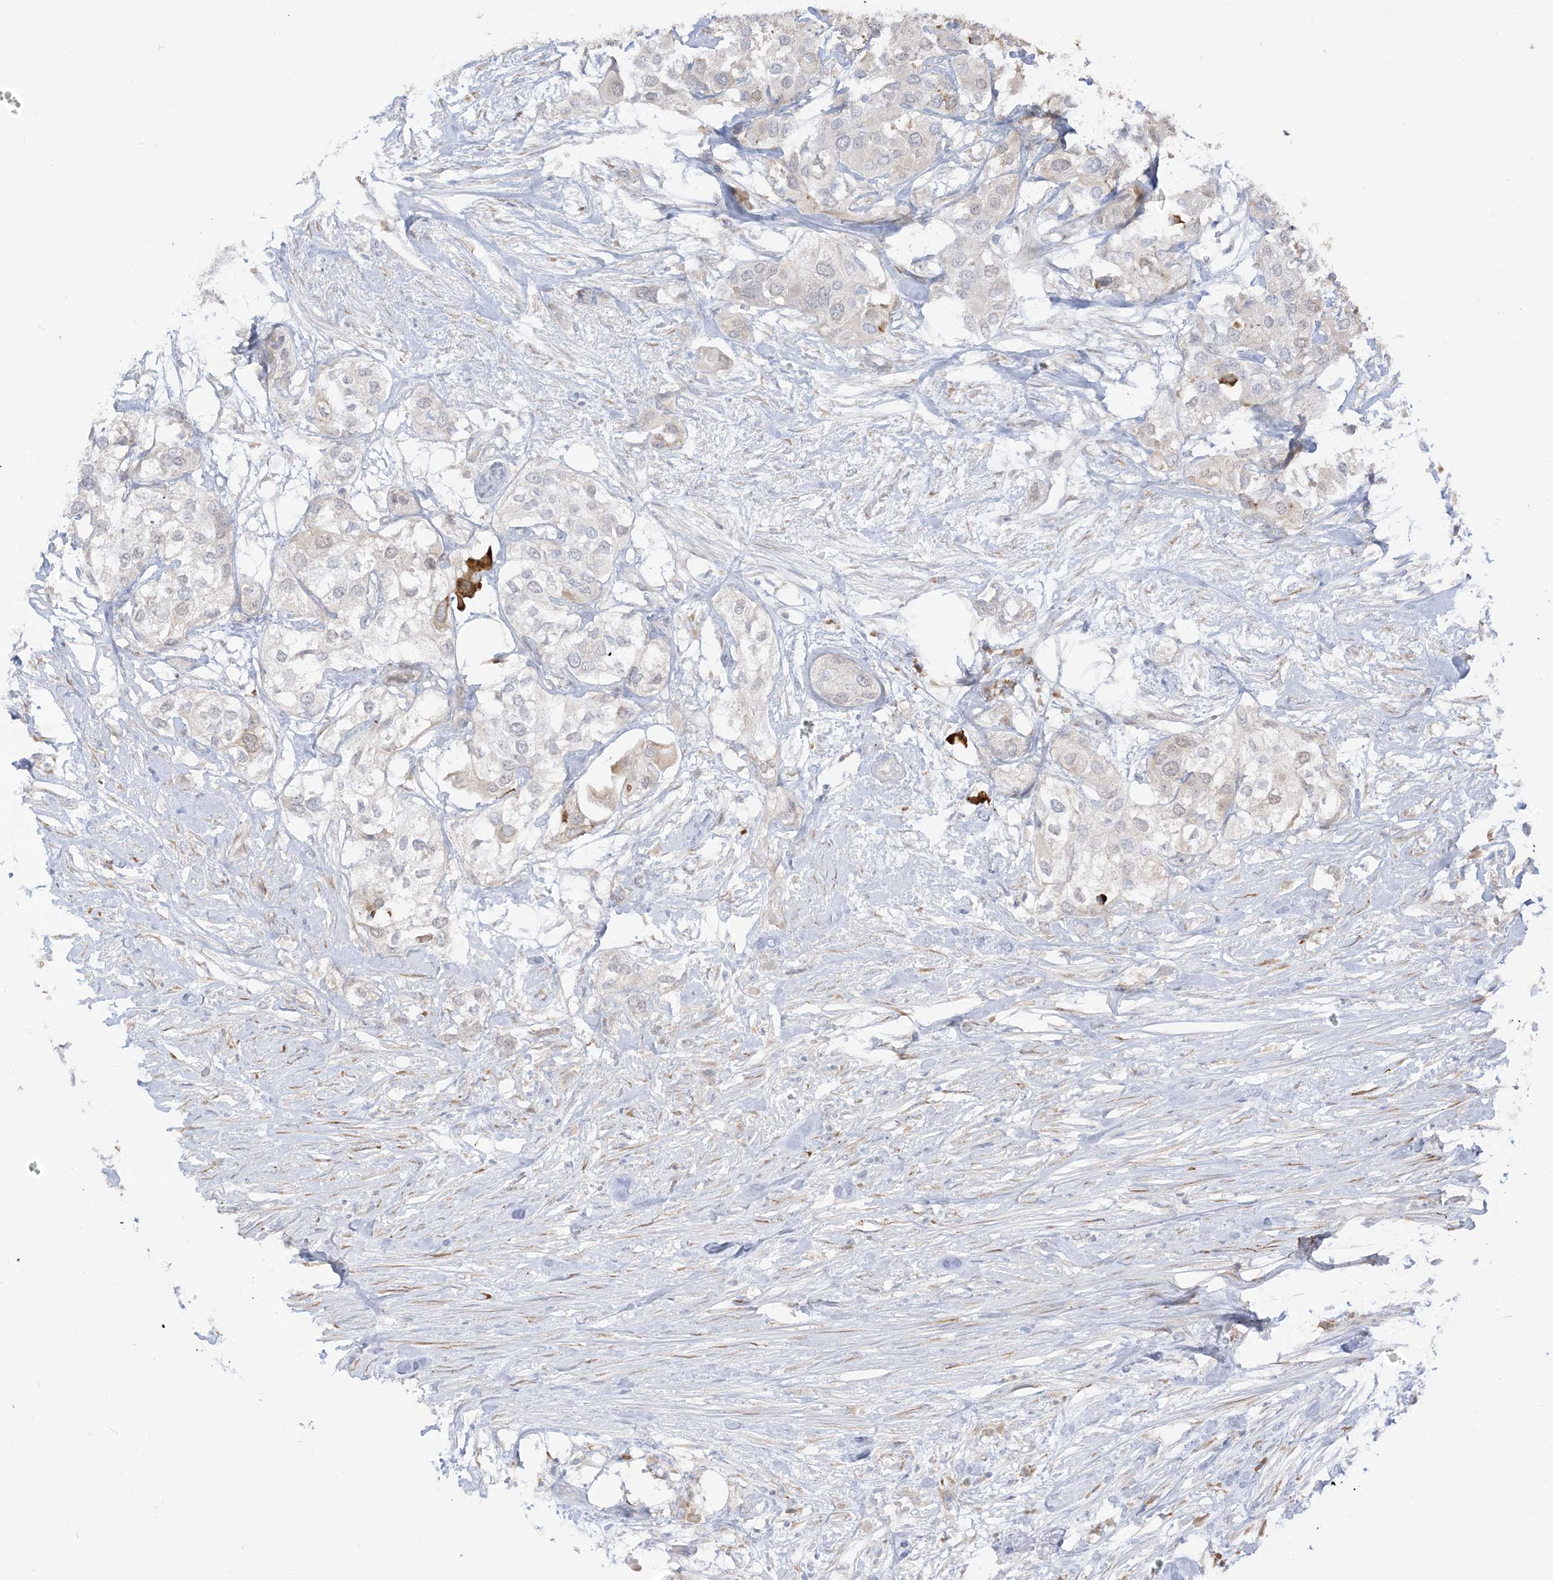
{"staining": {"intensity": "negative", "quantity": "none", "location": "none"}, "tissue": "urothelial cancer", "cell_type": "Tumor cells", "image_type": "cancer", "snomed": [{"axis": "morphology", "description": "Urothelial carcinoma, High grade"}, {"axis": "topography", "description": "Urinary bladder"}], "caption": "Human high-grade urothelial carcinoma stained for a protein using immunohistochemistry (IHC) exhibits no staining in tumor cells.", "gene": "LOXL3", "patient": {"sex": "male", "age": 64}}